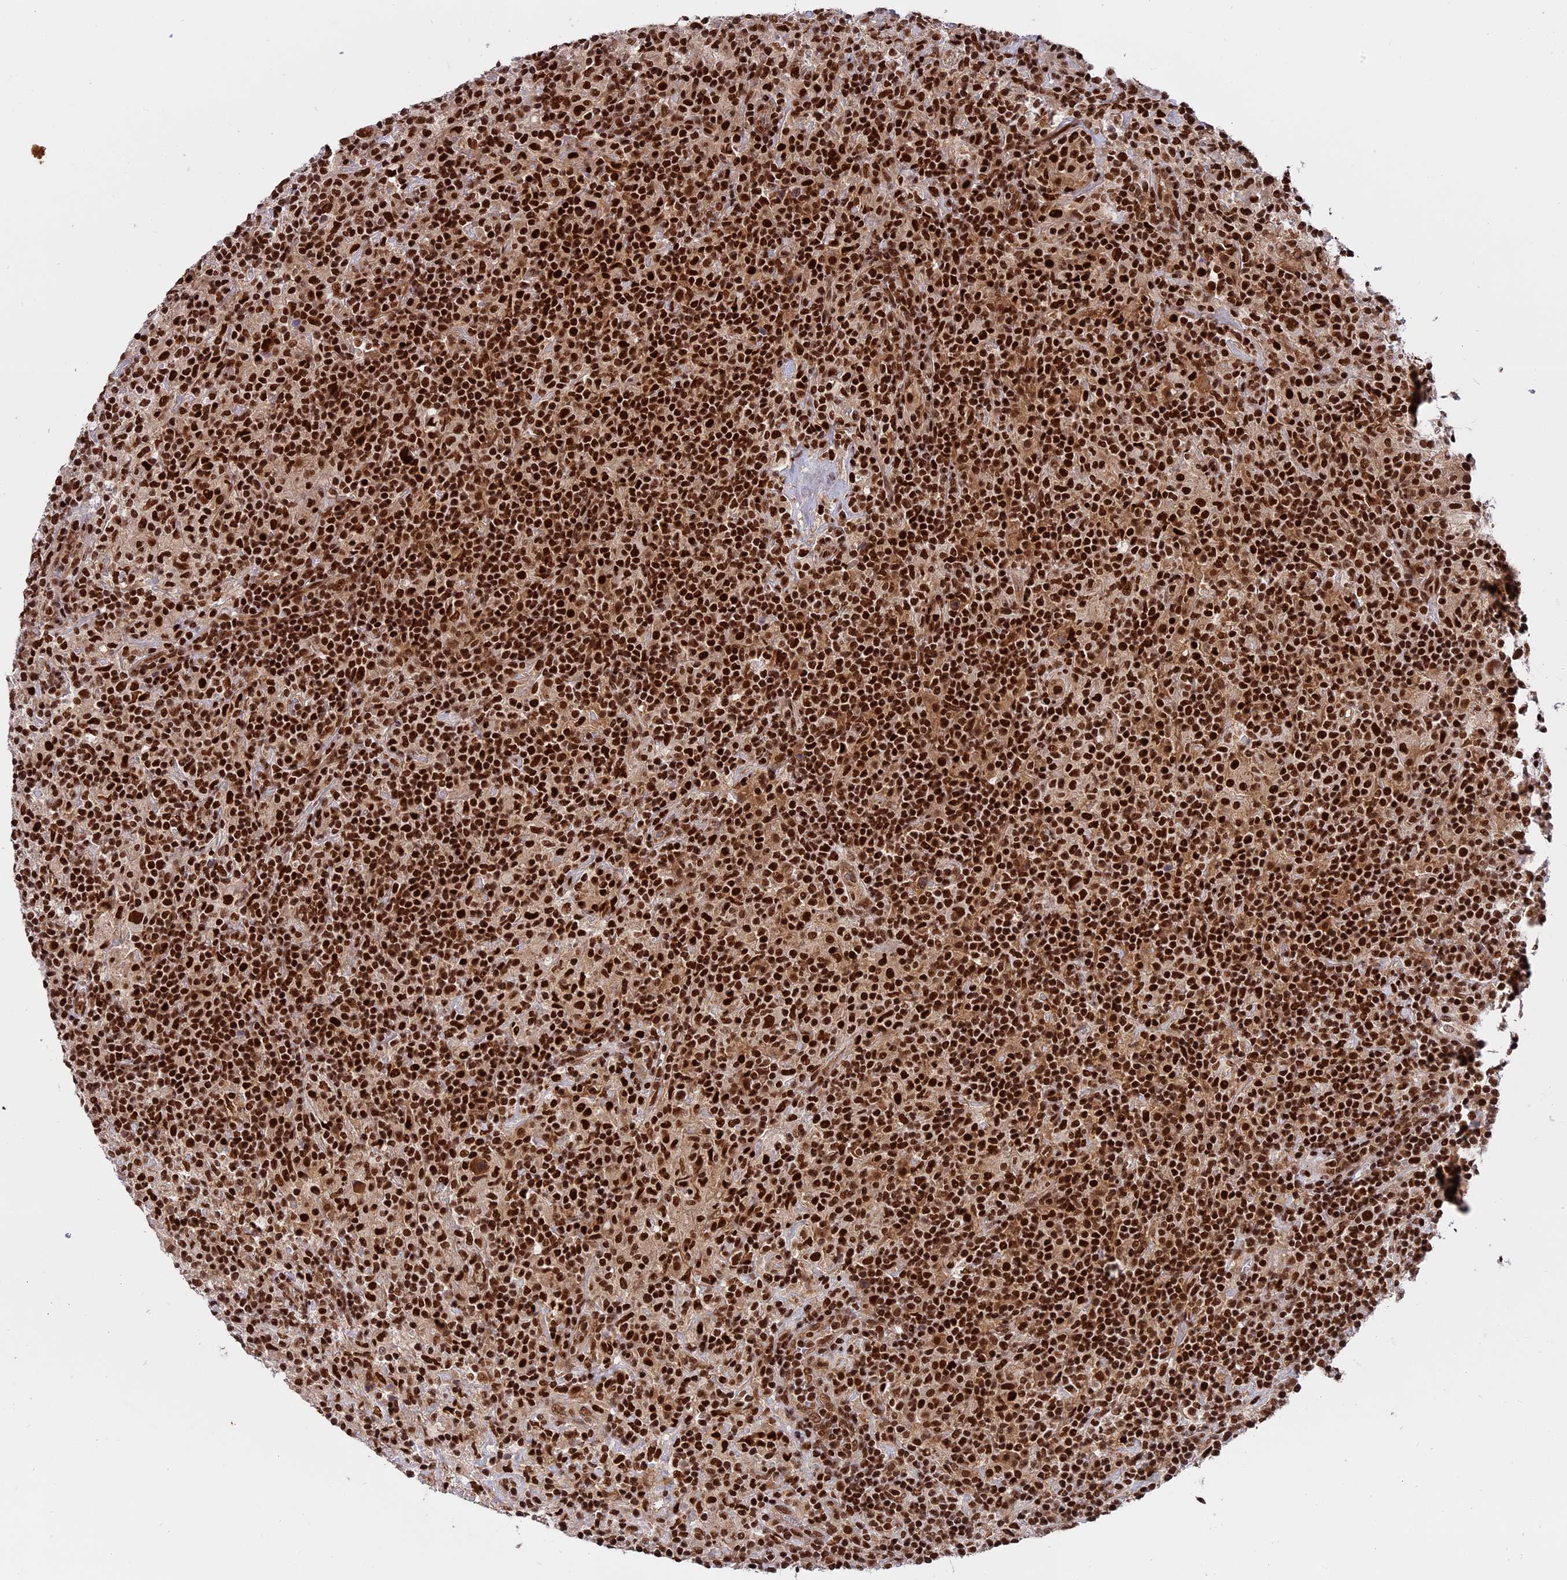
{"staining": {"intensity": "strong", "quantity": ">75%", "location": "nuclear"}, "tissue": "lymphoma", "cell_type": "Tumor cells", "image_type": "cancer", "snomed": [{"axis": "morphology", "description": "Hodgkin's disease, NOS"}, {"axis": "topography", "description": "Lymph node"}], "caption": "Immunohistochemical staining of Hodgkin's disease exhibits high levels of strong nuclear positivity in about >75% of tumor cells. (IHC, brightfield microscopy, high magnification).", "gene": "RAMAC", "patient": {"sex": "male", "age": 70}}